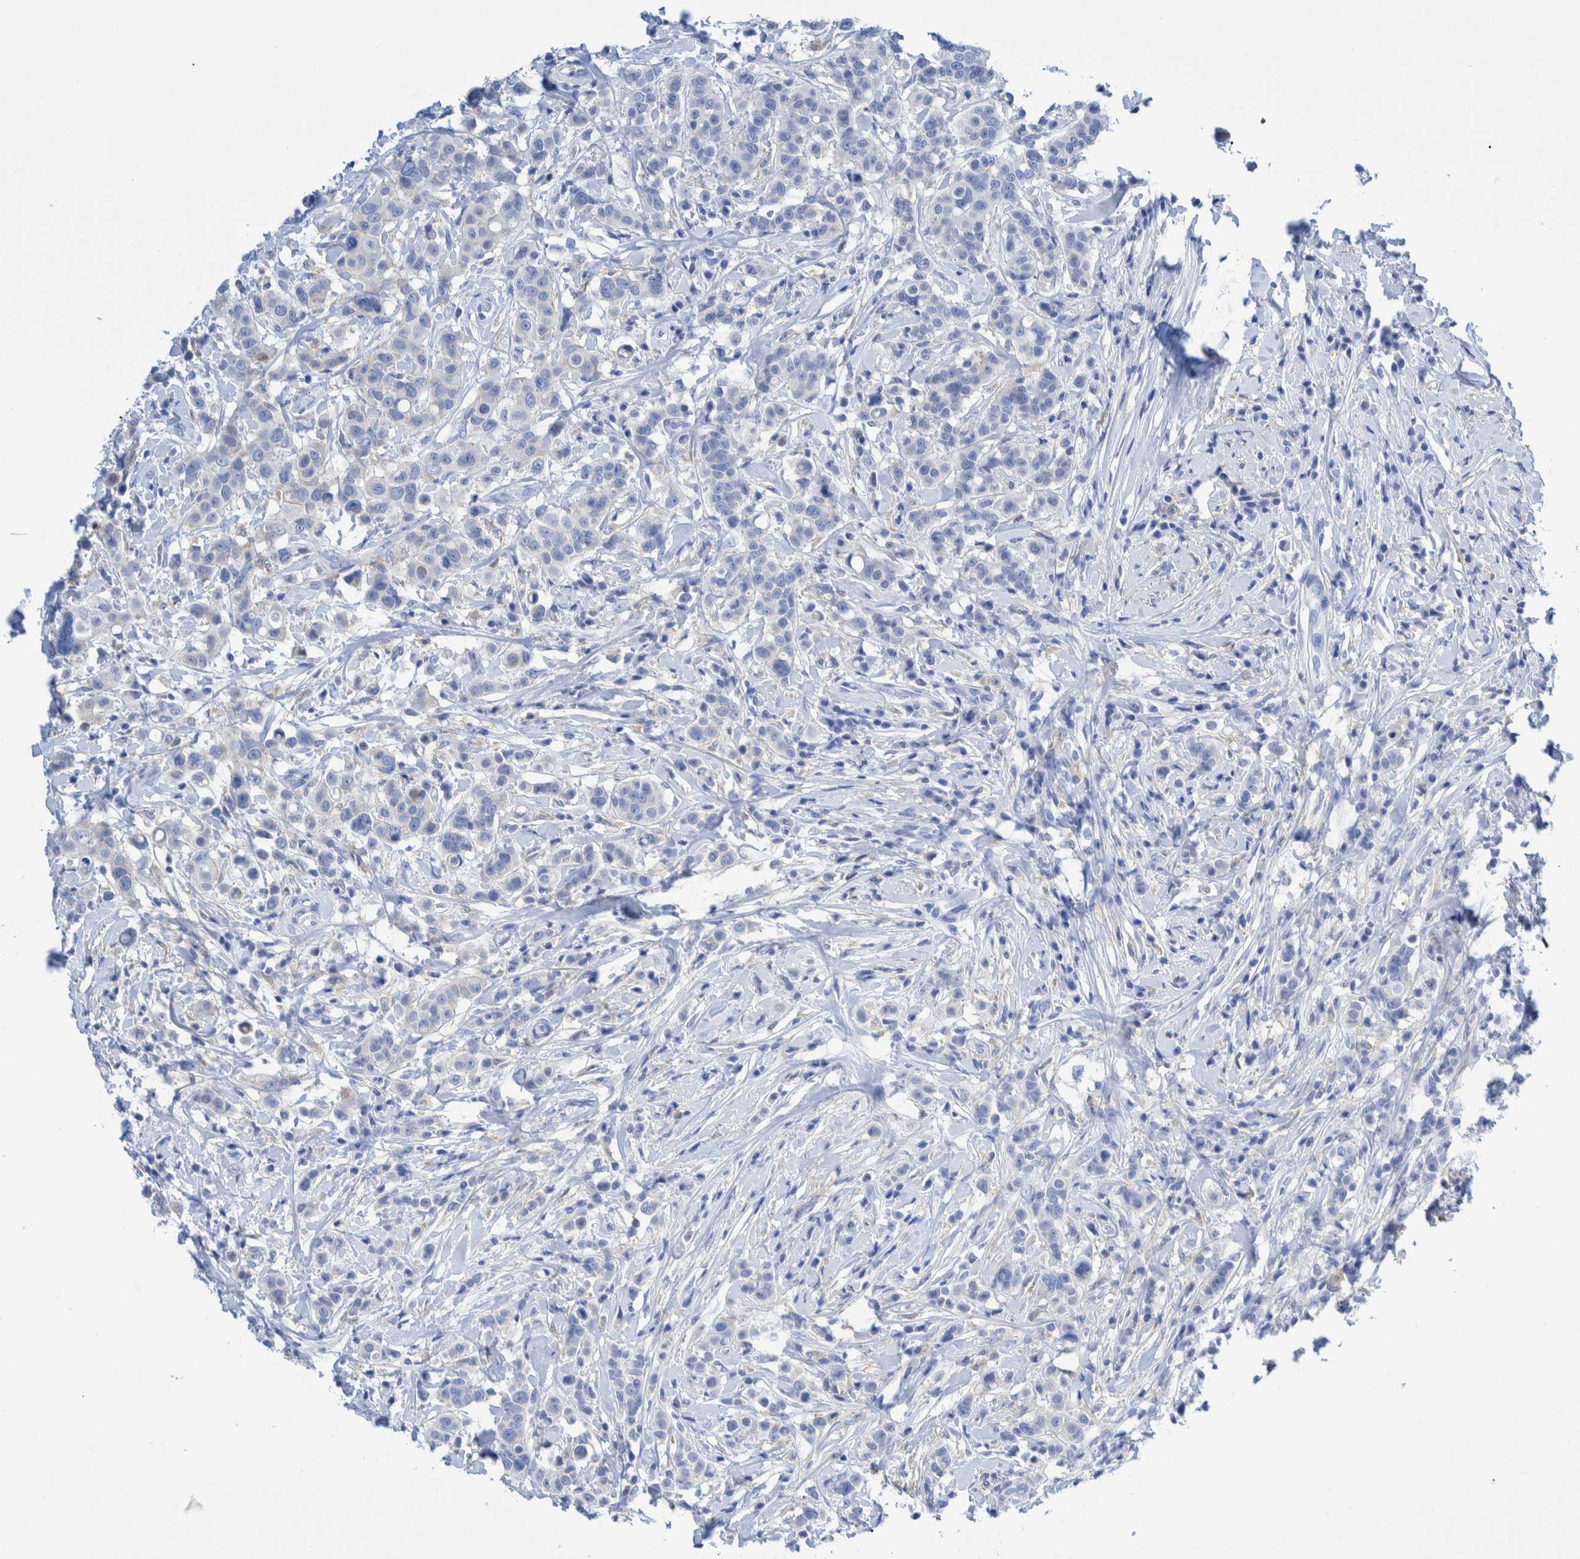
{"staining": {"intensity": "negative", "quantity": "none", "location": "none"}, "tissue": "breast cancer", "cell_type": "Tumor cells", "image_type": "cancer", "snomed": [{"axis": "morphology", "description": "Duct carcinoma"}, {"axis": "topography", "description": "Breast"}], "caption": "Immunohistochemistry (IHC) image of breast infiltrating ductal carcinoma stained for a protein (brown), which displays no staining in tumor cells.", "gene": "KRT14", "patient": {"sex": "female", "age": 27}}